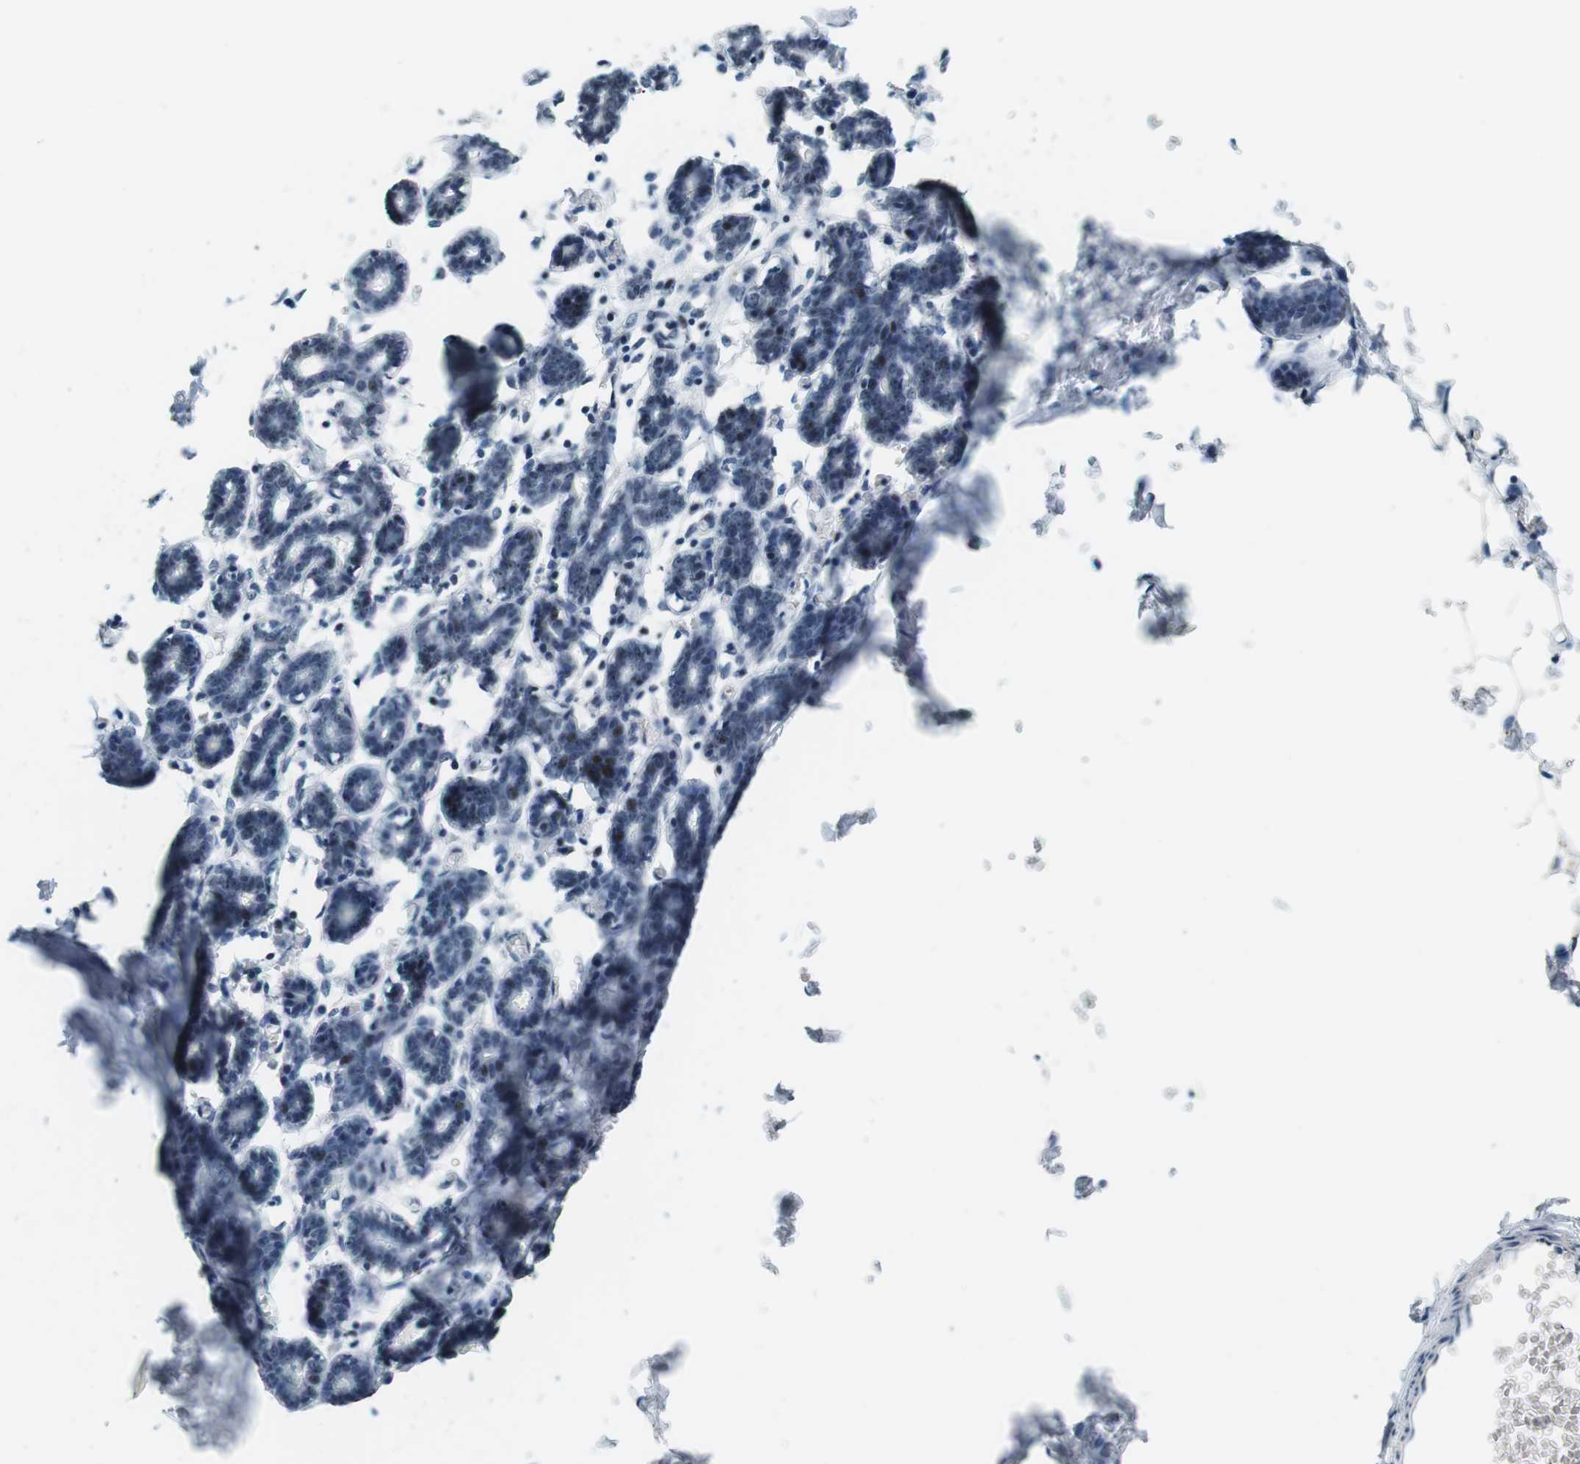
{"staining": {"intensity": "negative", "quantity": "none", "location": "none"}, "tissue": "breast", "cell_type": "Adipocytes", "image_type": "normal", "snomed": [{"axis": "morphology", "description": "Normal tissue, NOS"}, {"axis": "topography", "description": "Breast"}], "caption": "Micrograph shows no protein positivity in adipocytes of benign breast.", "gene": "CDK14", "patient": {"sex": "female", "age": 27}}